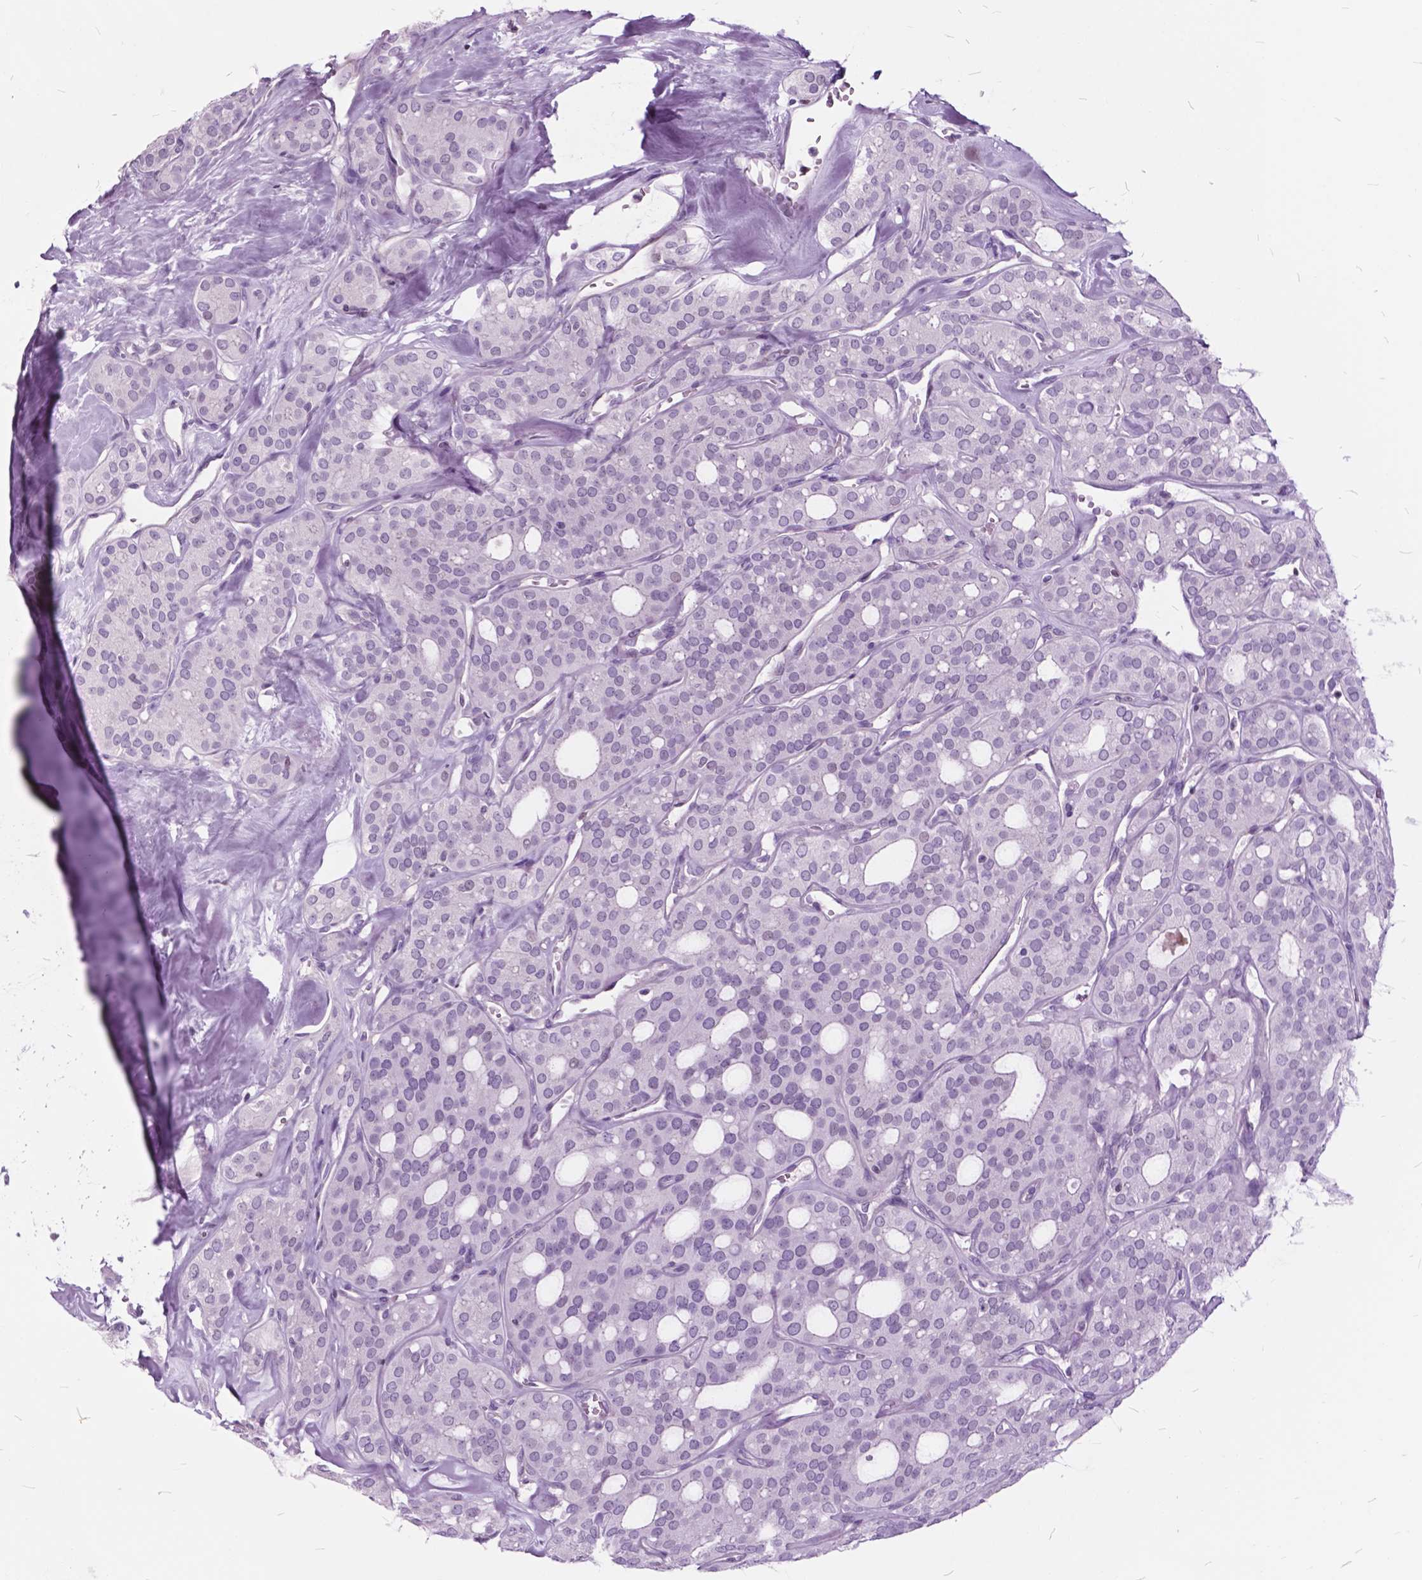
{"staining": {"intensity": "negative", "quantity": "none", "location": "none"}, "tissue": "thyroid cancer", "cell_type": "Tumor cells", "image_type": "cancer", "snomed": [{"axis": "morphology", "description": "Follicular adenoma carcinoma, NOS"}, {"axis": "topography", "description": "Thyroid gland"}], "caption": "Tumor cells show no significant protein staining in thyroid follicular adenoma carcinoma.", "gene": "SP140", "patient": {"sex": "male", "age": 75}}